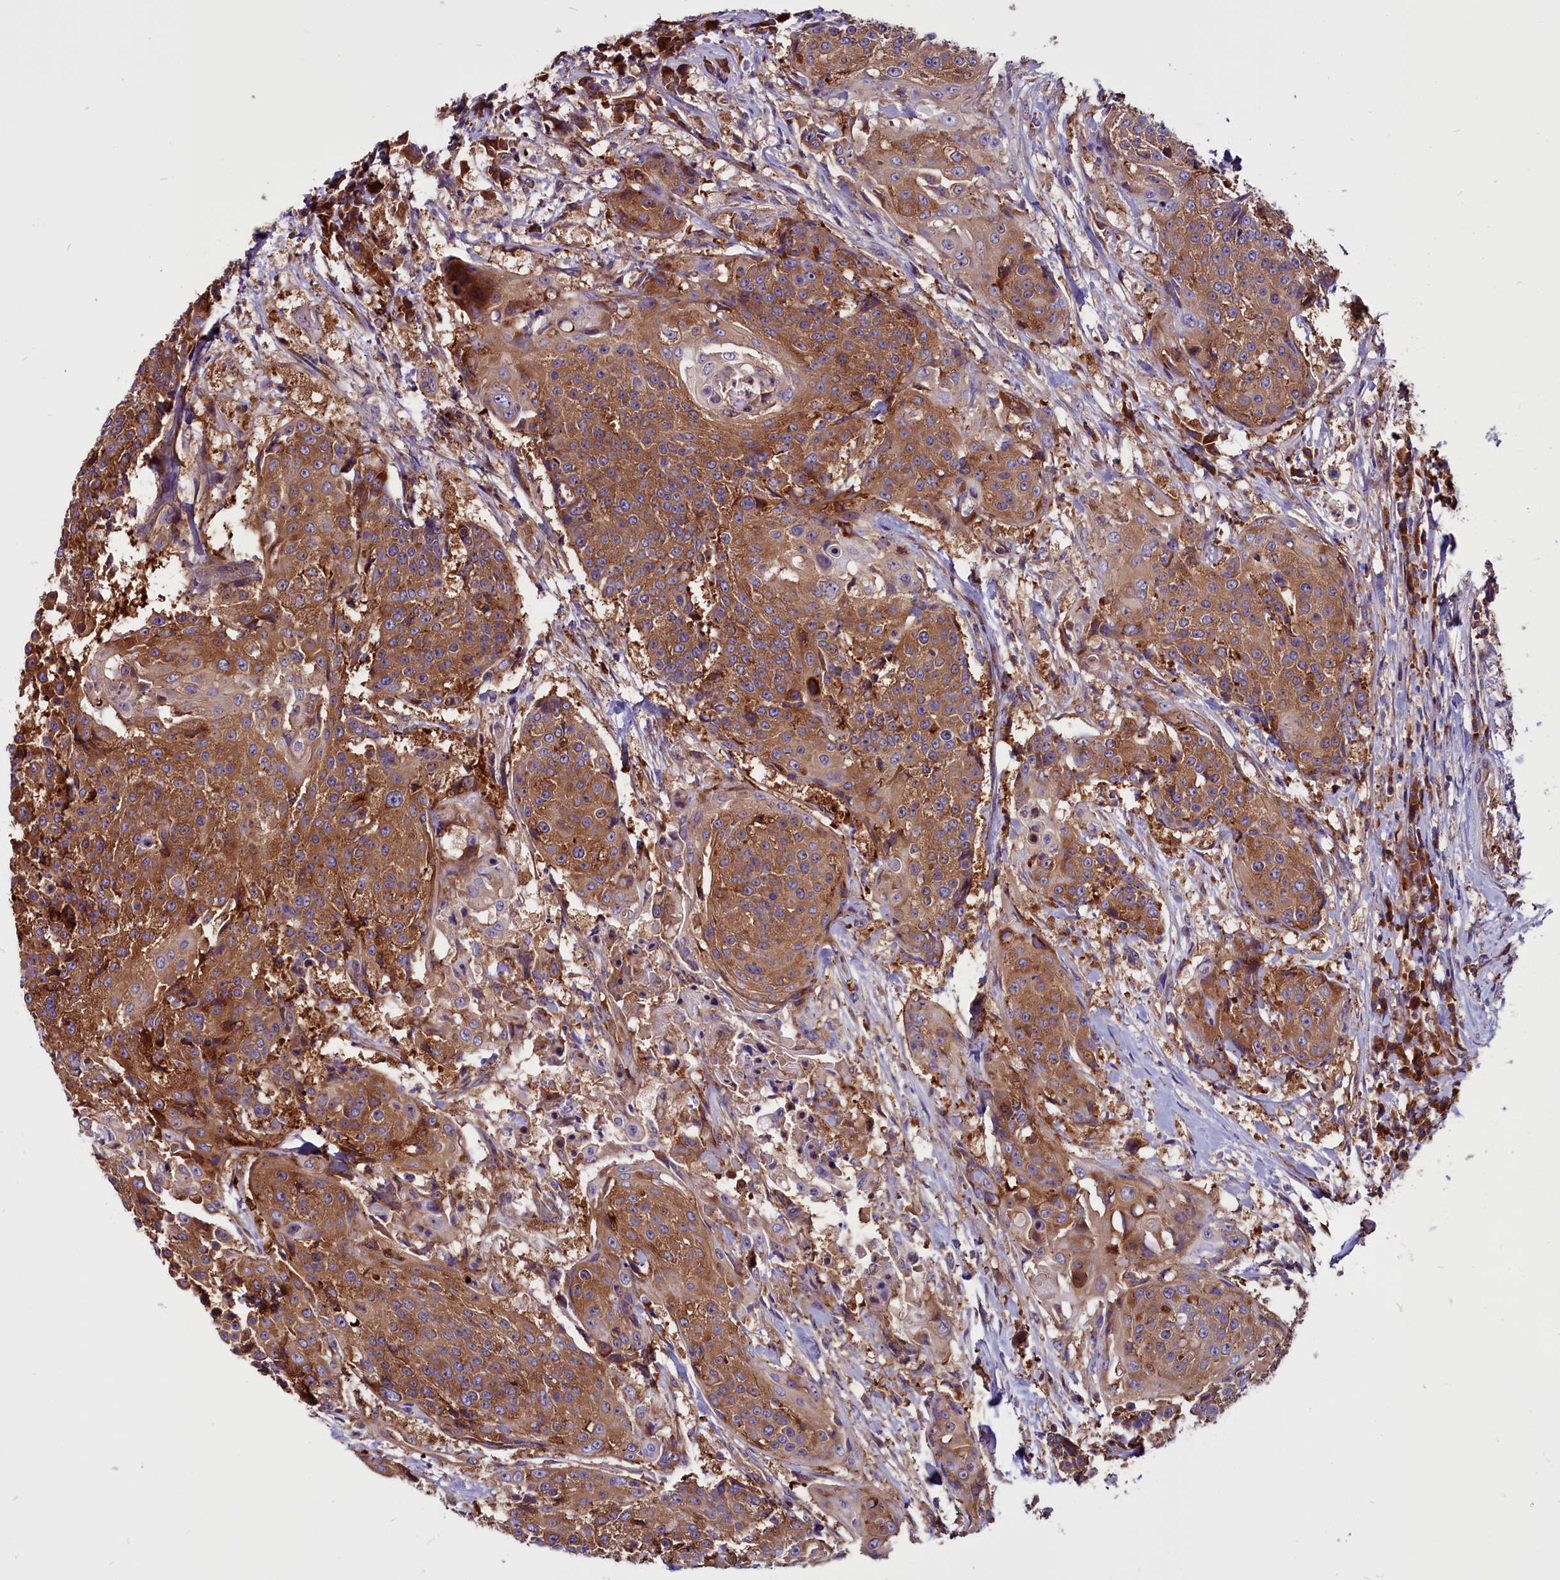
{"staining": {"intensity": "moderate", "quantity": ">75%", "location": "cytoplasmic/membranous"}, "tissue": "urothelial cancer", "cell_type": "Tumor cells", "image_type": "cancer", "snomed": [{"axis": "morphology", "description": "Urothelial carcinoma, High grade"}, {"axis": "topography", "description": "Urinary bladder"}], "caption": "Moderate cytoplasmic/membranous expression is identified in about >75% of tumor cells in urothelial cancer.", "gene": "EIF3G", "patient": {"sex": "female", "age": 63}}